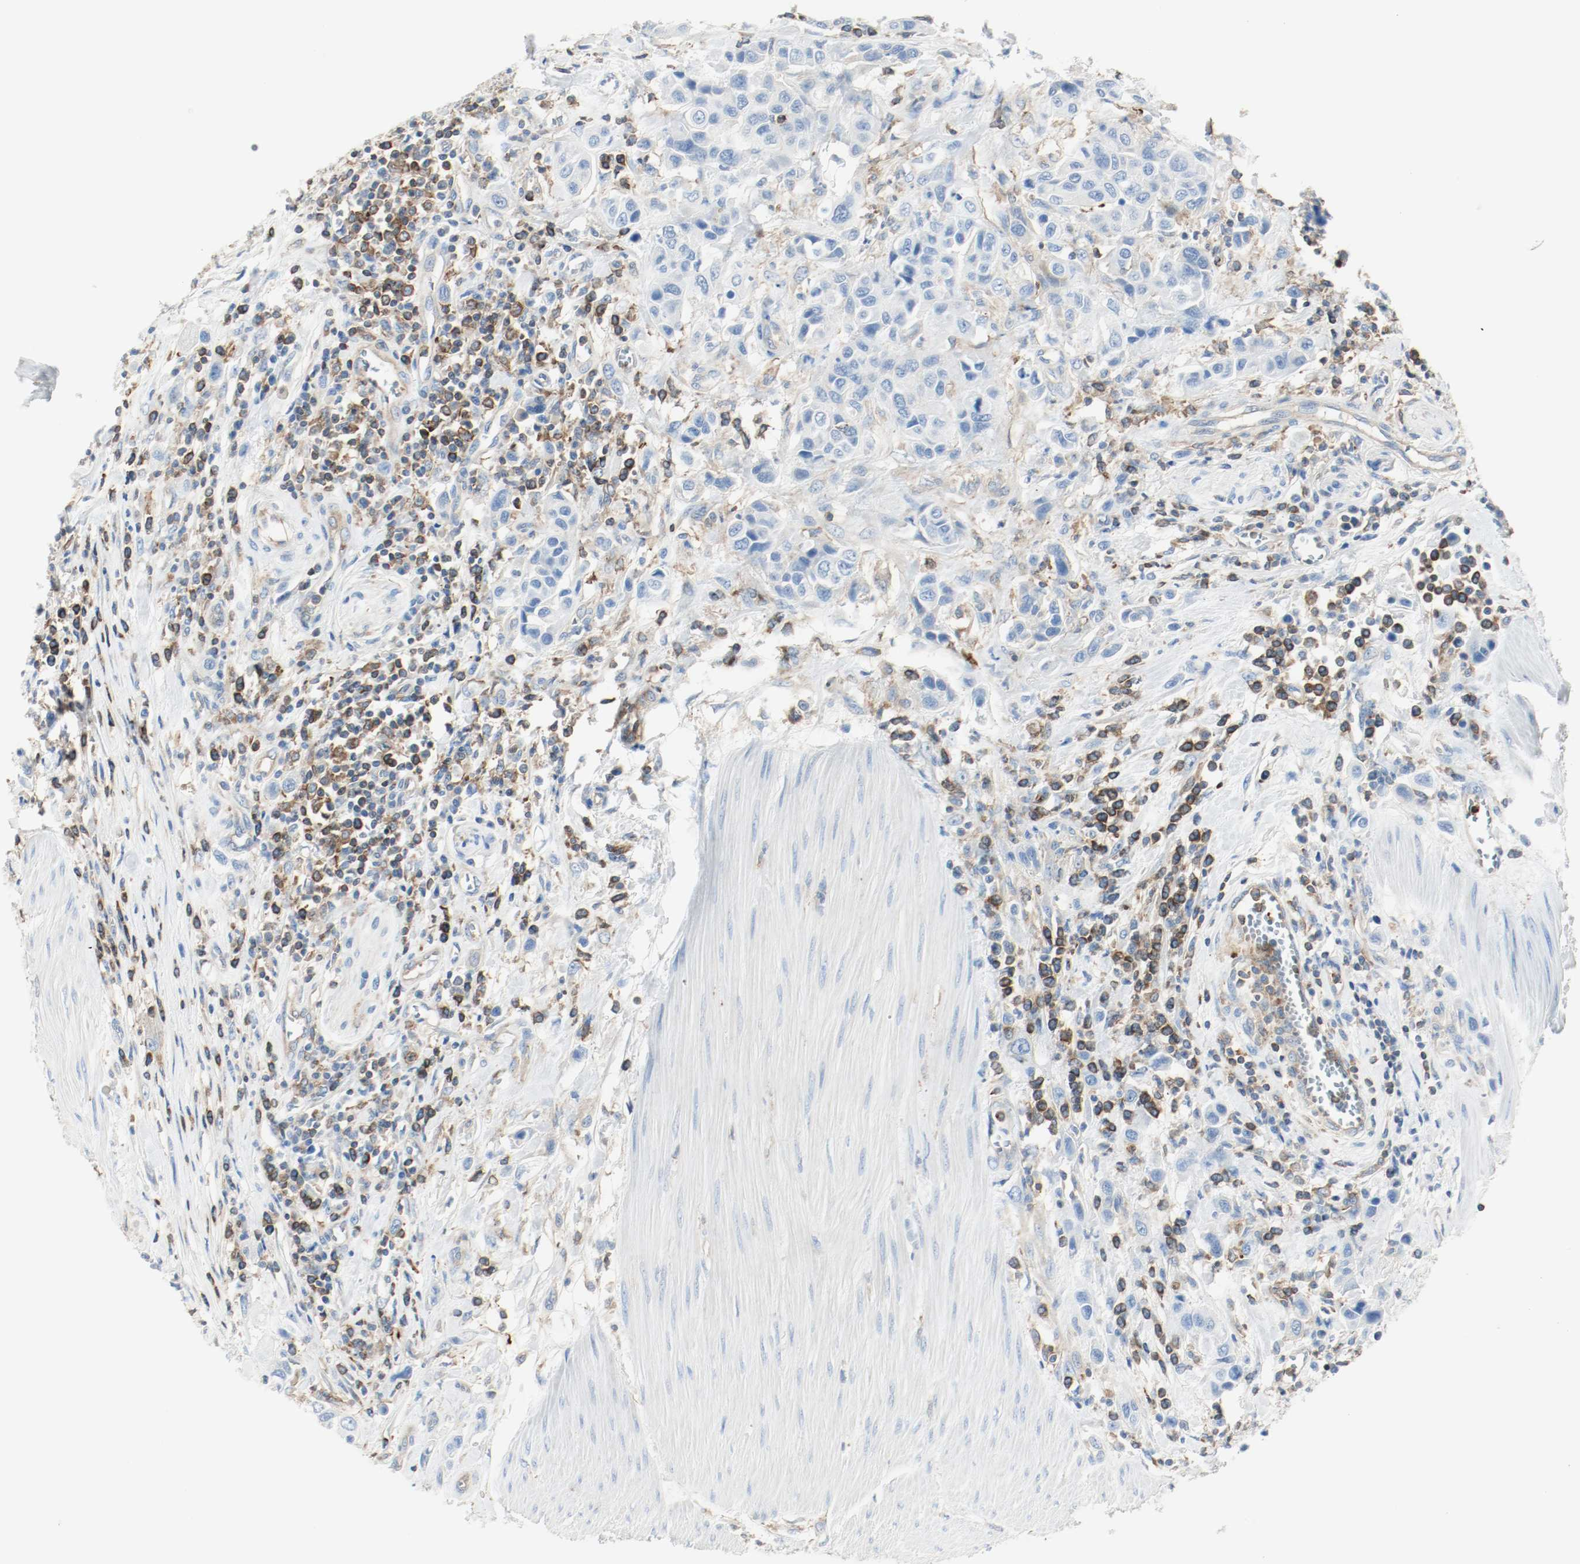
{"staining": {"intensity": "negative", "quantity": "none", "location": "none"}, "tissue": "urothelial cancer", "cell_type": "Tumor cells", "image_type": "cancer", "snomed": [{"axis": "morphology", "description": "Urothelial carcinoma, High grade"}, {"axis": "topography", "description": "Urinary bladder"}], "caption": "The micrograph exhibits no significant expression in tumor cells of high-grade urothelial carcinoma.", "gene": "ARPC1B", "patient": {"sex": "male", "age": 50}}